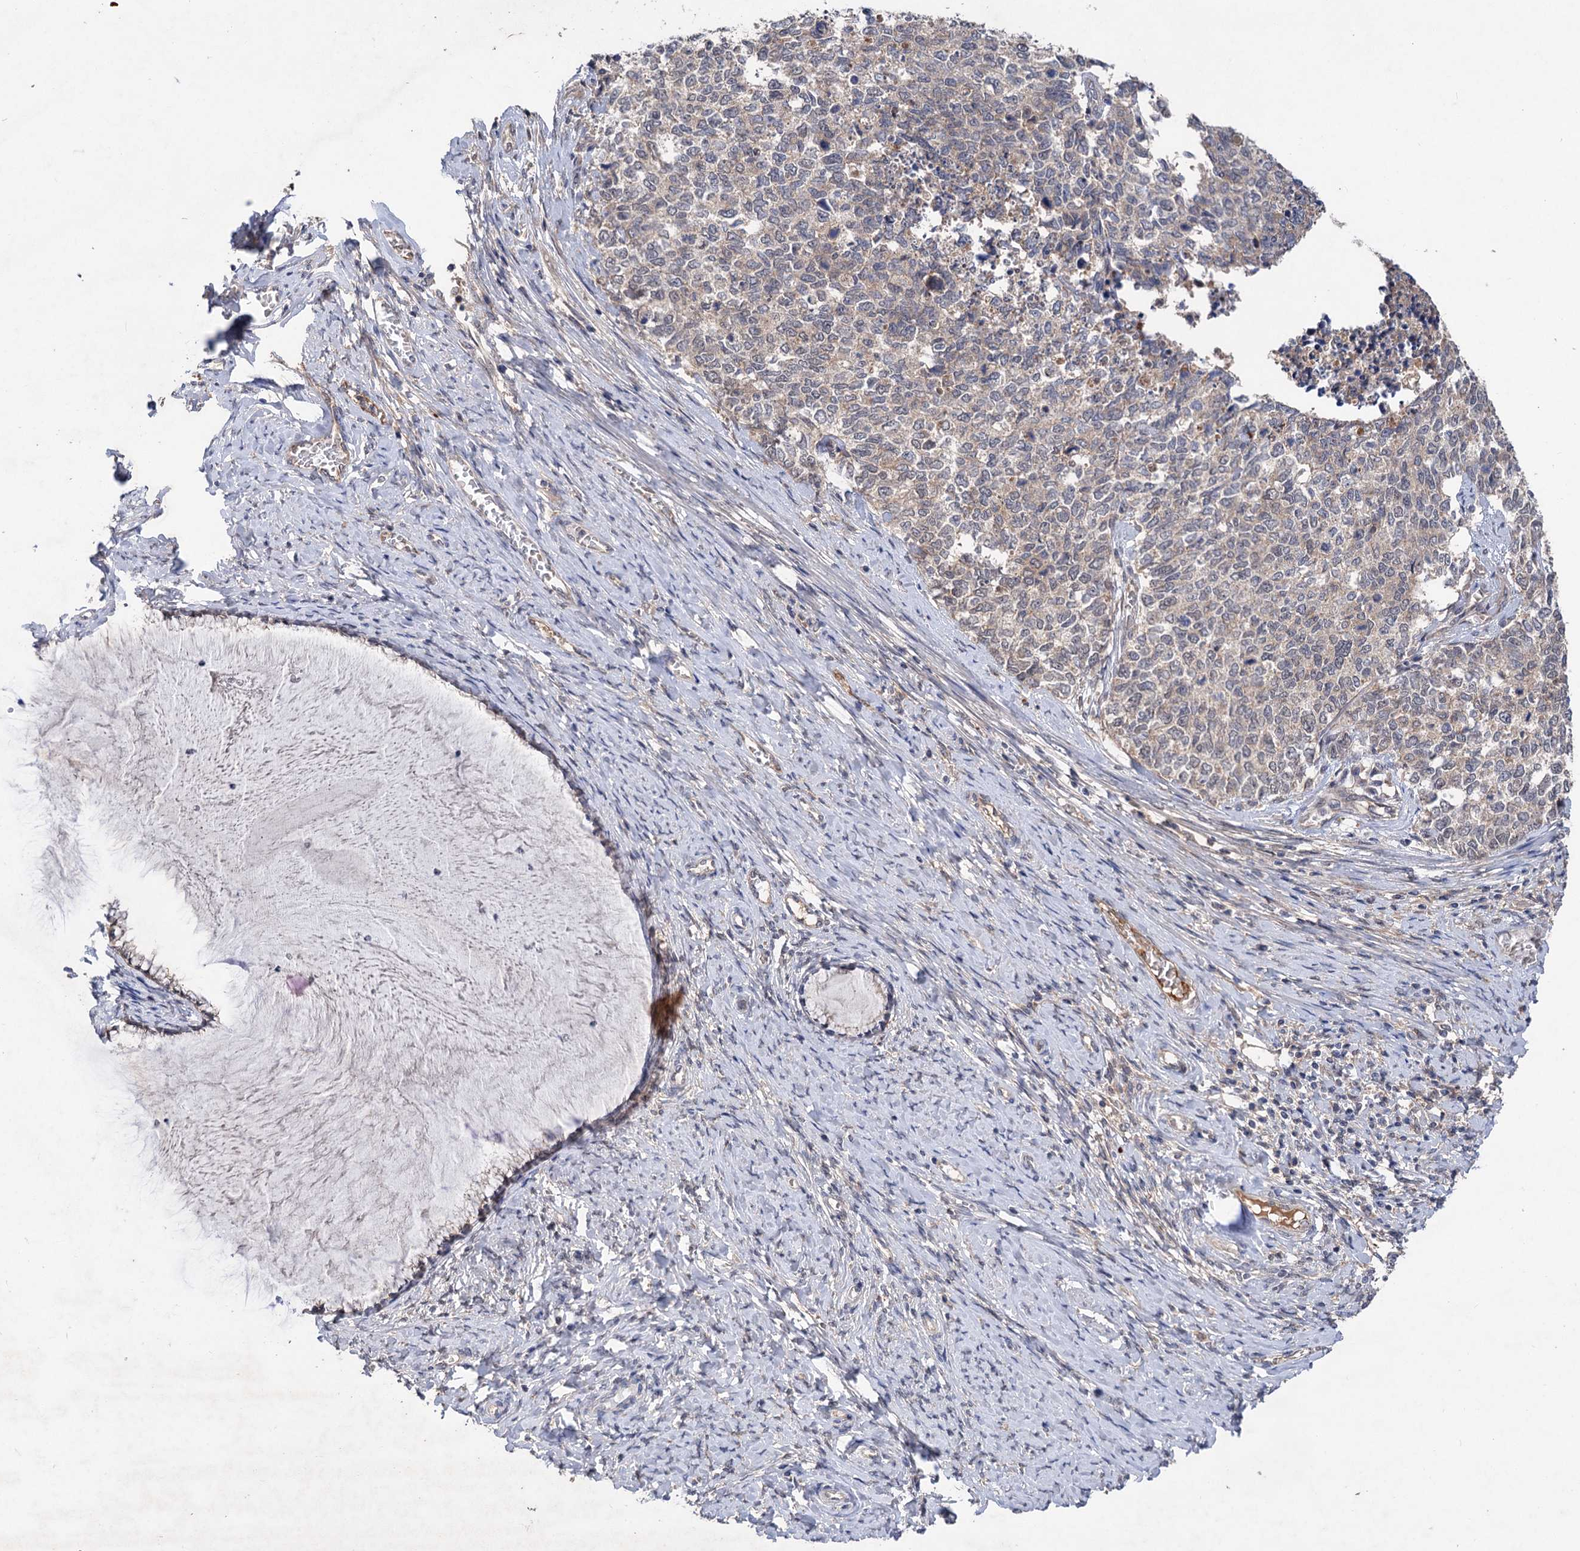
{"staining": {"intensity": "weak", "quantity": "<25%", "location": "cytoplasmic/membranous,nuclear"}, "tissue": "cervical cancer", "cell_type": "Tumor cells", "image_type": "cancer", "snomed": [{"axis": "morphology", "description": "Squamous cell carcinoma, NOS"}, {"axis": "topography", "description": "Cervix"}], "caption": "High power microscopy image of an immunohistochemistry (IHC) histopathology image of cervical cancer, revealing no significant positivity in tumor cells.", "gene": "NUDCD2", "patient": {"sex": "female", "age": 63}}